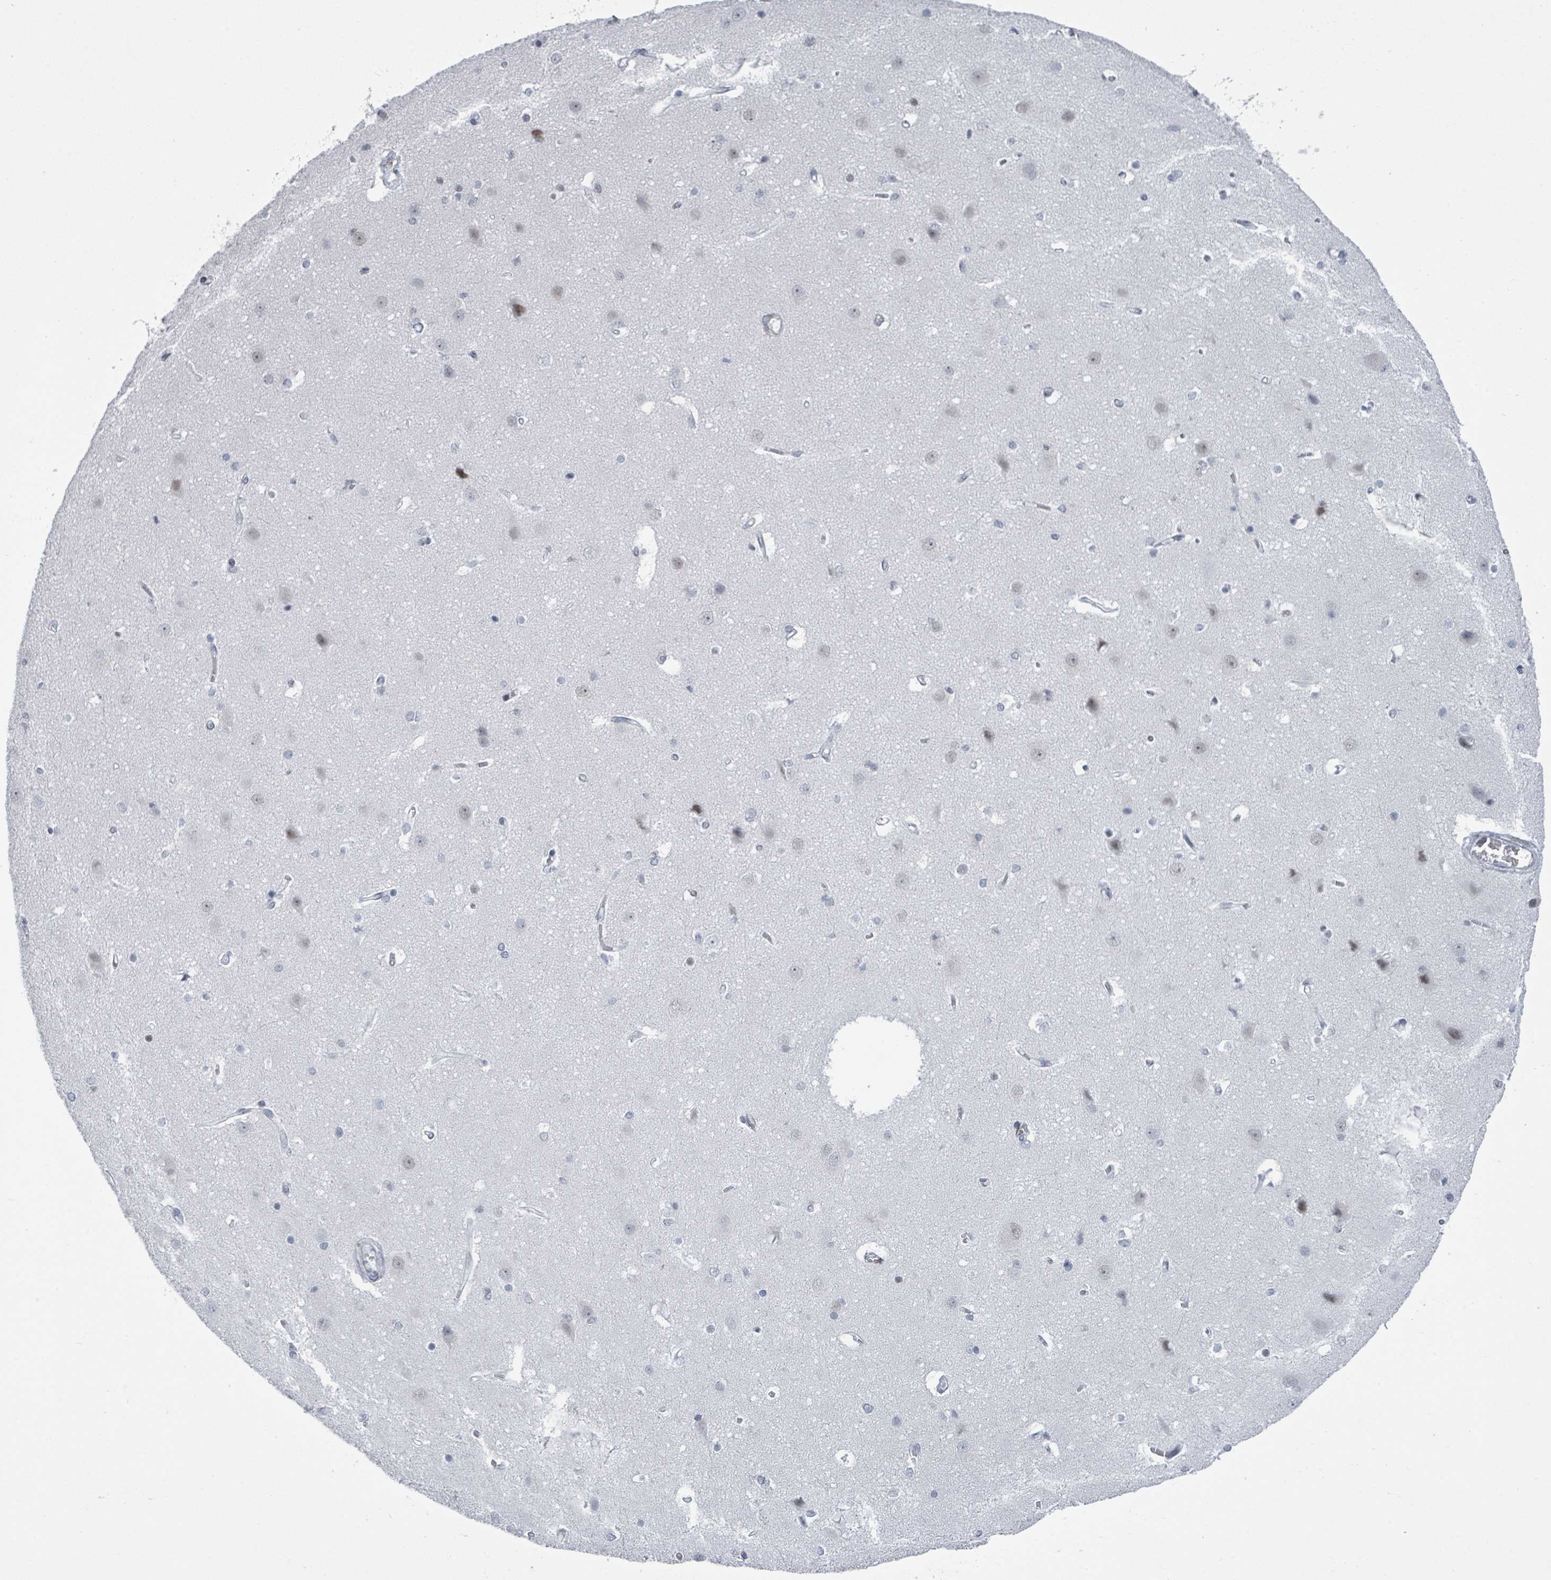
{"staining": {"intensity": "negative", "quantity": "none", "location": "none"}, "tissue": "cerebral cortex", "cell_type": "Endothelial cells", "image_type": "normal", "snomed": [{"axis": "morphology", "description": "Normal tissue, NOS"}, {"axis": "topography", "description": "Cerebral cortex"}], "caption": "IHC photomicrograph of unremarkable cerebral cortex: human cerebral cortex stained with DAB (3,3'-diaminobenzidine) displays no significant protein staining in endothelial cells. Nuclei are stained in blue.", "gene": "CT45A10", "patient": {"sex": "male", "age": 37}}